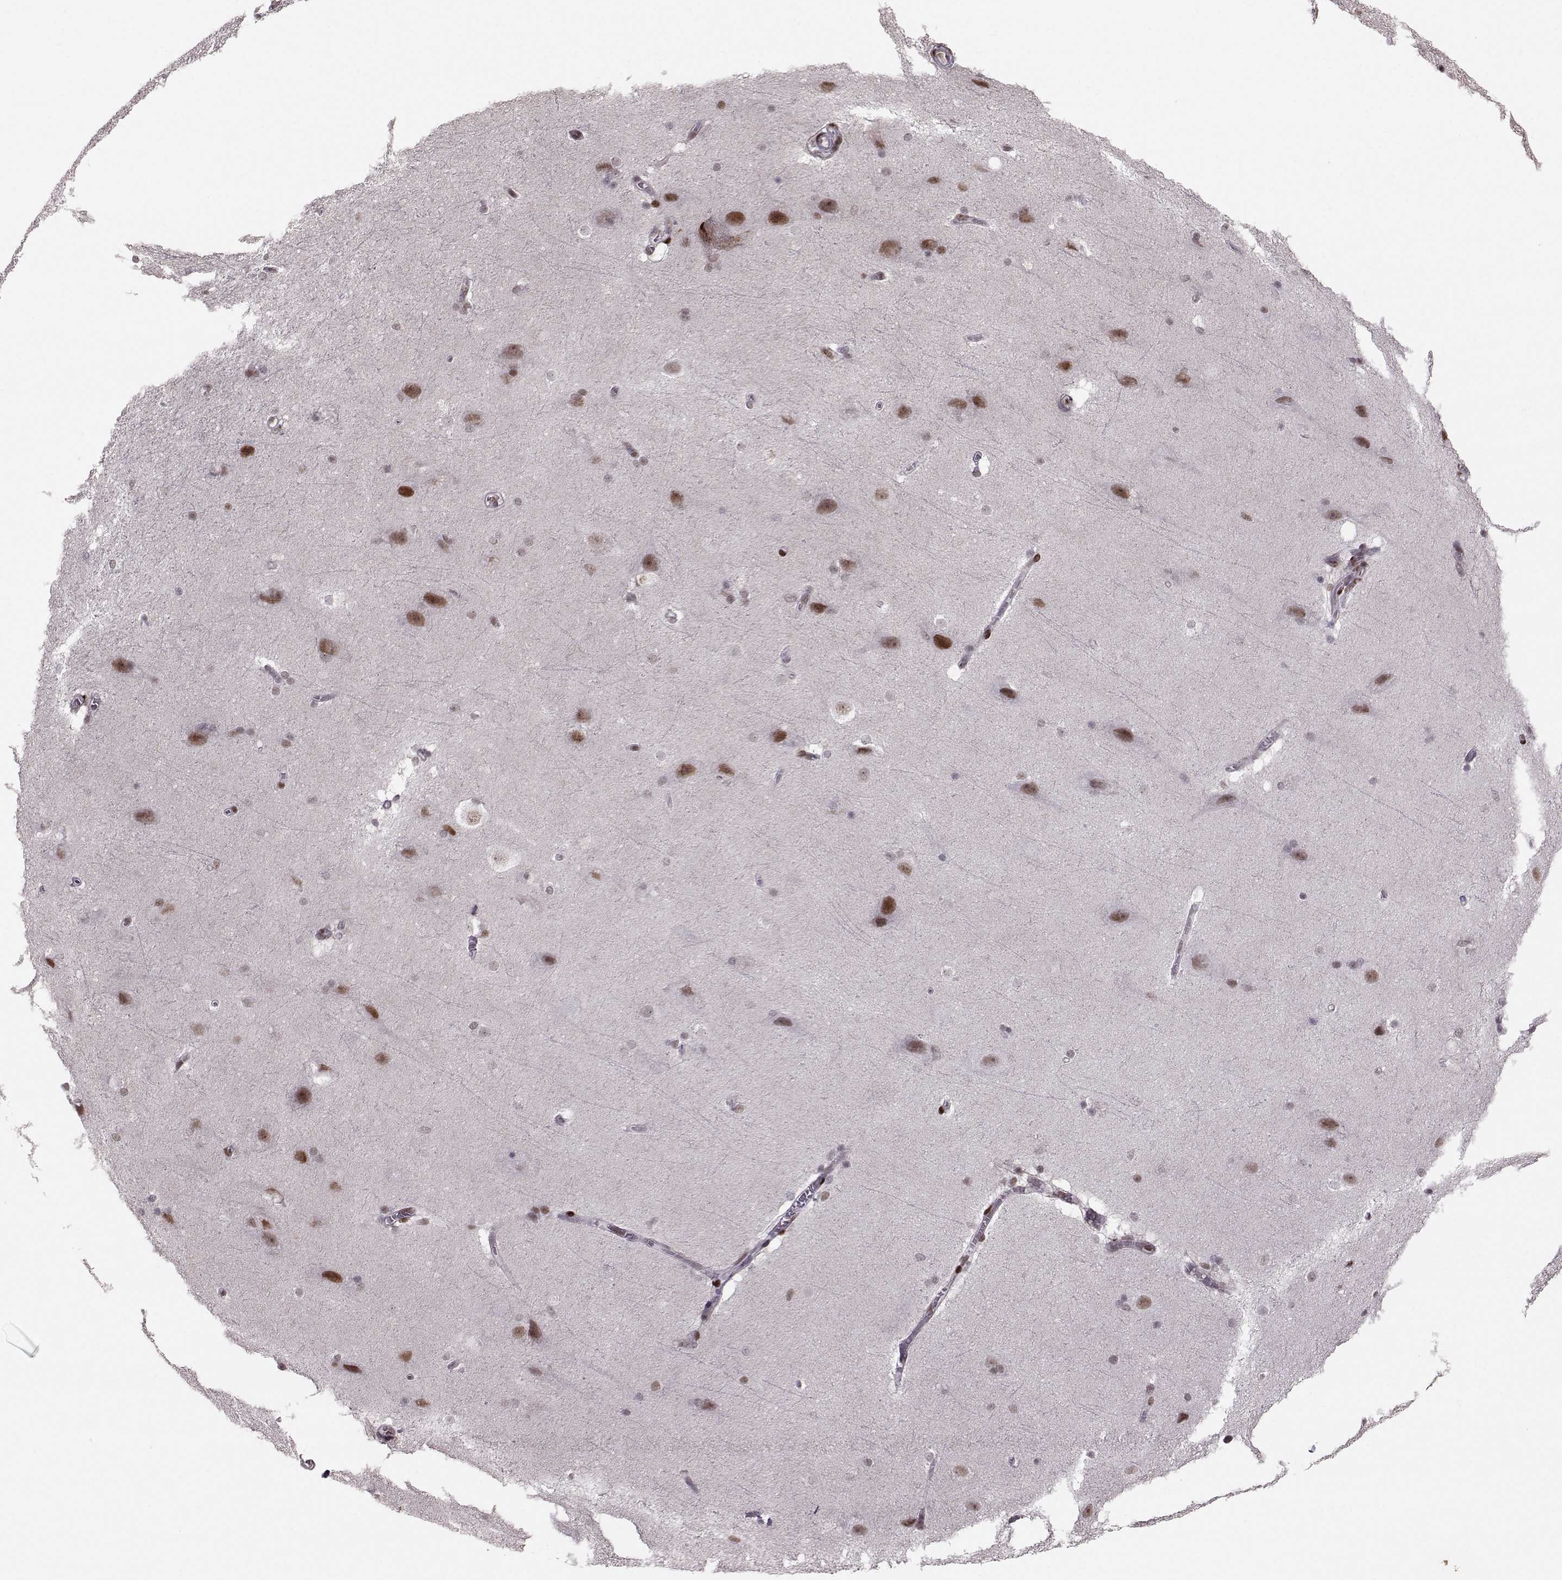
{"staining": {"intensity": "strong", "quantity": "25%-75%", "location": "nuclear"}, "tissue": "hippocampus", "cell_type": "Glial cells", "image_type": "normal", "snomed": [{"axis": "morphology", "description": "Normal tissue, NOS"}, {"axis": "topography", "description": "Cerebral cortex"}, {"axis": "topography", "description": "Hippocampus"}], "caption": "DAB (3,3'-diaminobenzidine) immunohistochemical staining of benign human hippocampus displays strong nuclear protein positivity in about 25%-75% of glial cells.", "gene": "SNAPC2", "patient": {"sex": "female", "age": 19}}